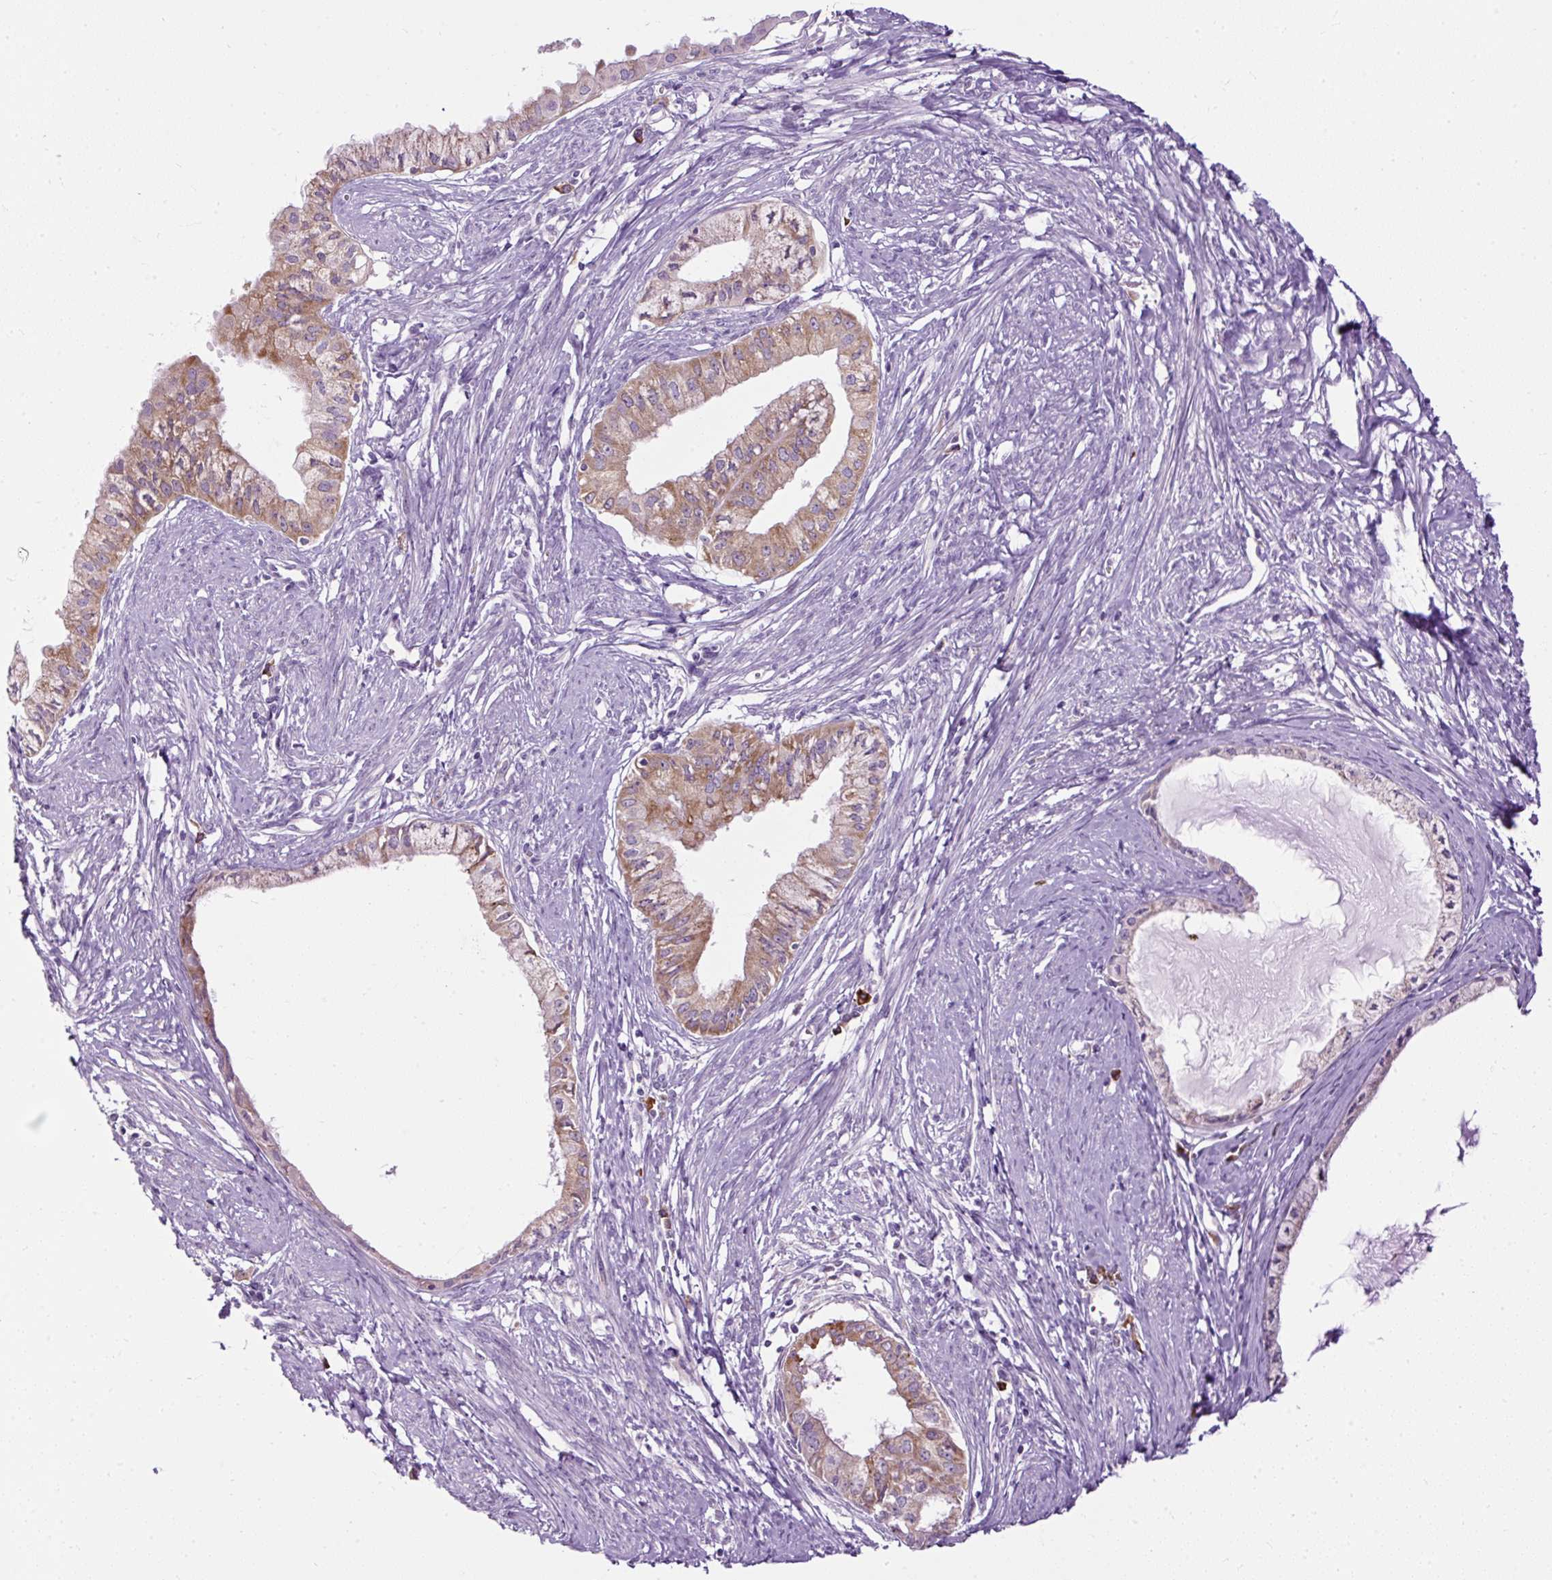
{"staining": {"intensity": "moderate", "quantity": ">75%", "location": "cytoplasmic/membranous"}, "tissue": "endometrial cancer", "cell_type": "Tumor cells", "image_type": "cancer", "snomed": [{"axis": "morphology", "description": "Adenocarcinoma, NOS"}, {"axis": "topography", "description": "Endometrium"}], "caption": "Endometrial cancer (adenocarcinoma) stained with a protein marker displays moderate staining in tumor cells.", "gene": "FMC1", "patient": {"sex": "female", "age": 76}}